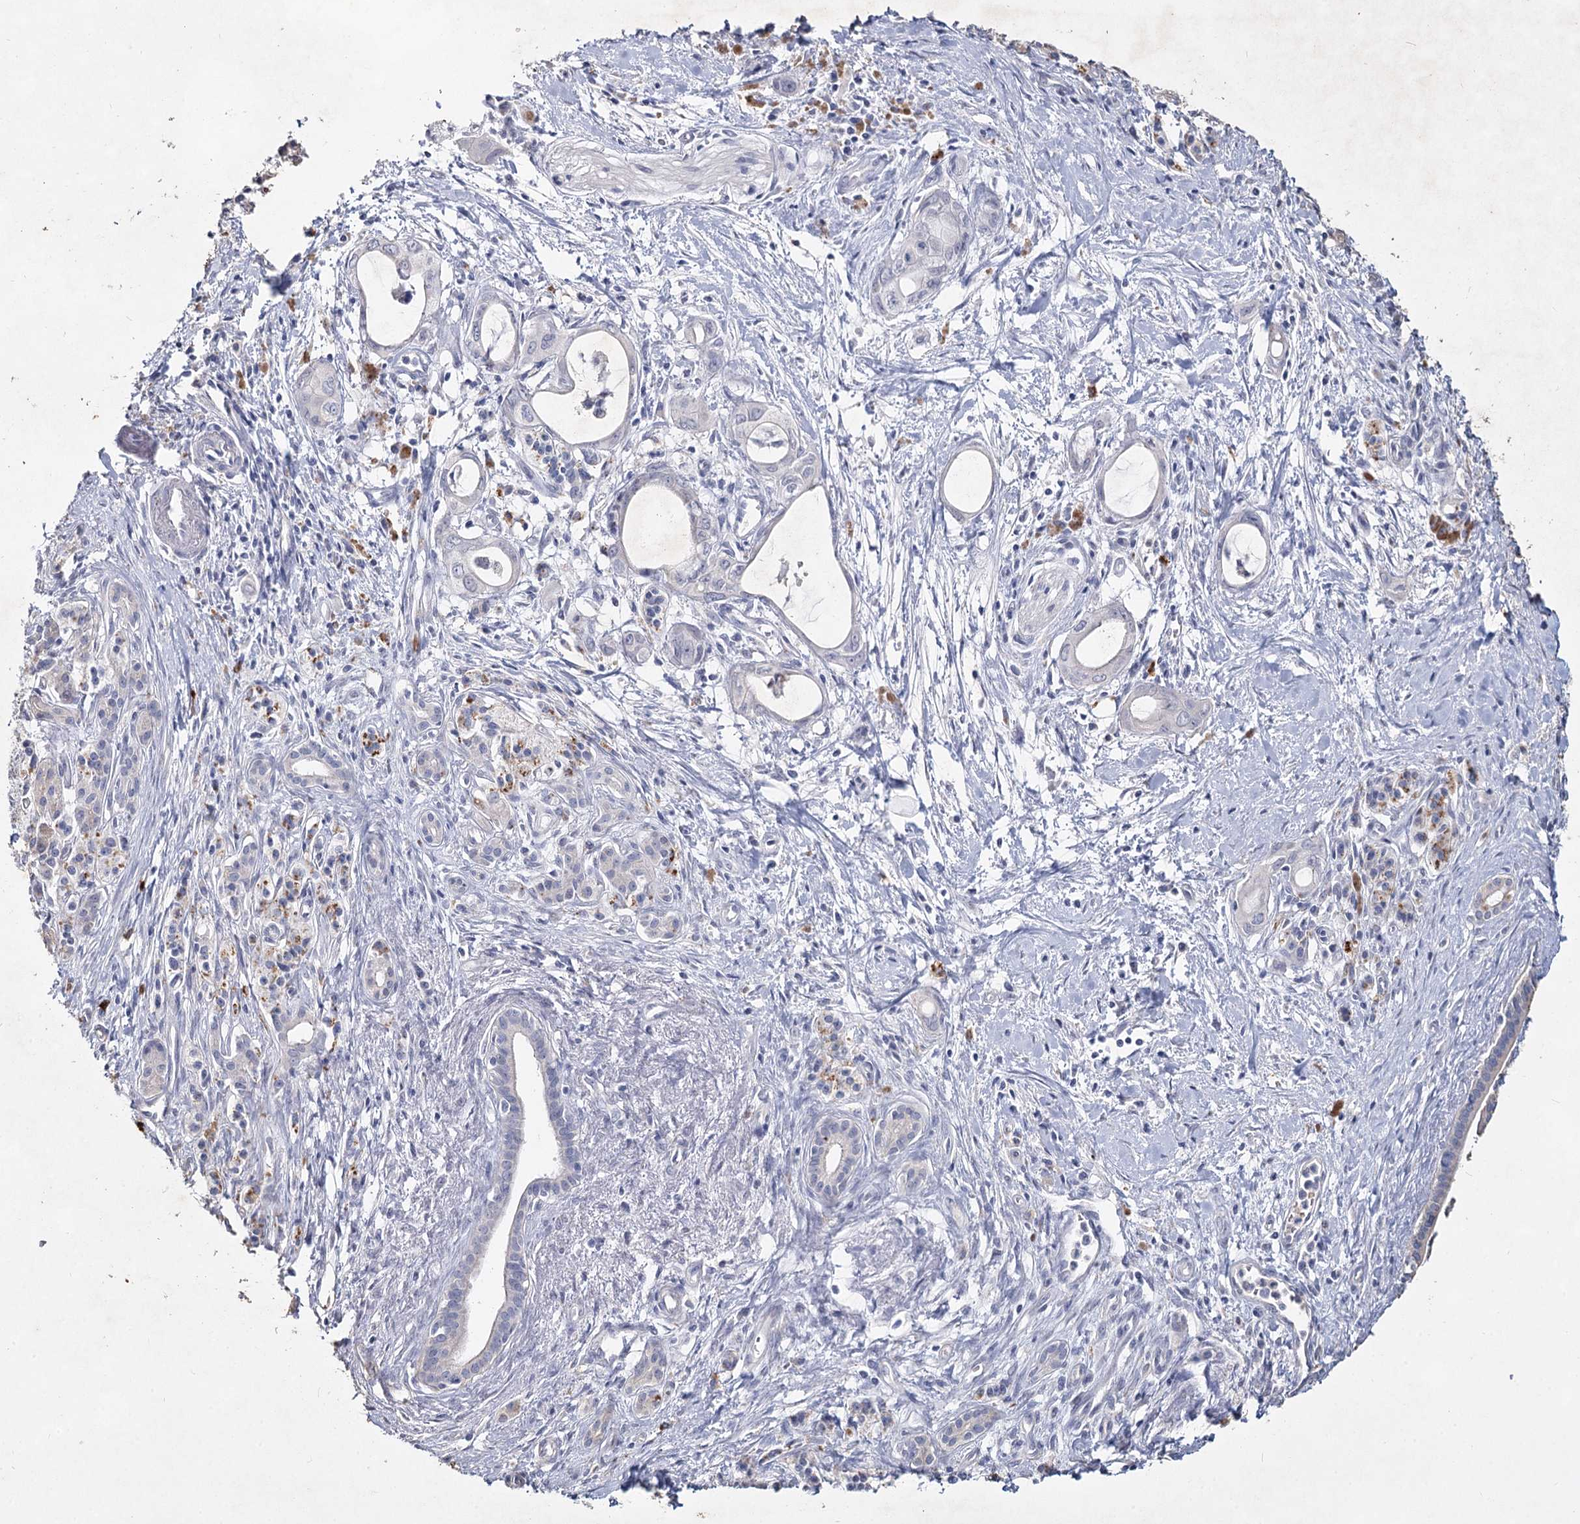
{"staining": {"intensity": "negative", "quantity": "none", "location": "none"}, "tissue": "pancreatic cancer", "cell_type": "Tumor cells", "image_type": "cancer", "snomed": [{"axis": "morphology", "description": "Adenocarcinoma, NOS"}, {"axis": "topography", "description": "Pancreas"}], "caption": "High magnification brightfield microscopy of pancreatic cancer stained with DAB (brown) and counterstained with hematoxylin (blue): tumor cells show no significant staining.", "gene": "CCDC73", "patient": {"sex": "male", "age": 72}}